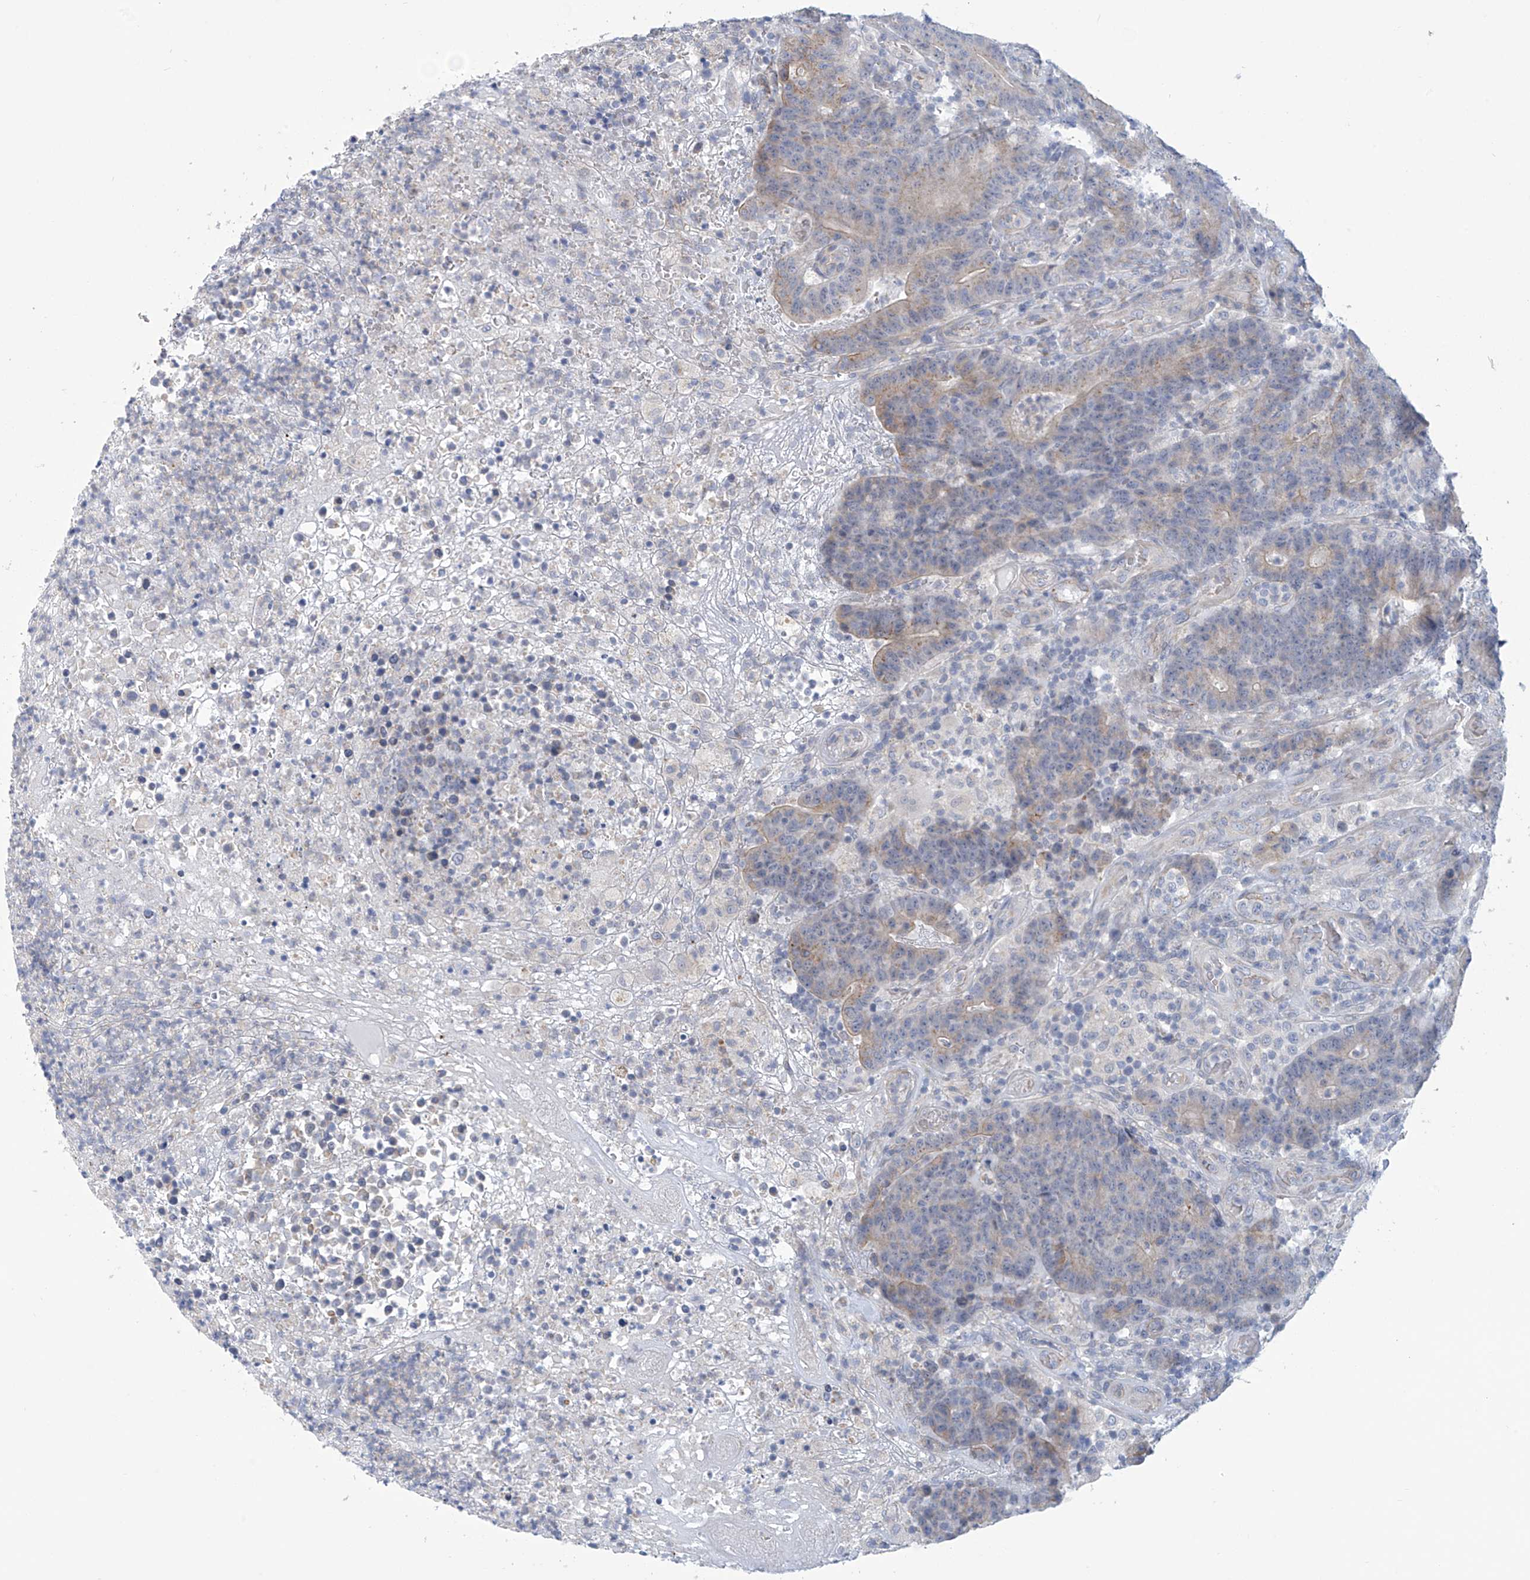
{"staining": {"intensity": "weak", "quantity": "25%-75%", "location": "cytoplasmic/membranous"}, "tissue": "colorectal cancer", "cell_type": "Tumor cells", "image_type": "cancer", "snomed": [{"axis": "morphology", "description": "Normal tissue, NOS"}, {"axis": "morphology", "description": "Adenocarcinoma, NOS"}, {"axis": "topography", "description": "Colon"}], "caption": "Tumor cells display weak cytoplasmic/membranous staining in approximately 25%-75% of cells in colorectal cancer (adenocarcinoma).", "gene": "ABHD13", "patient": {"sex": "female", "age": 75}}